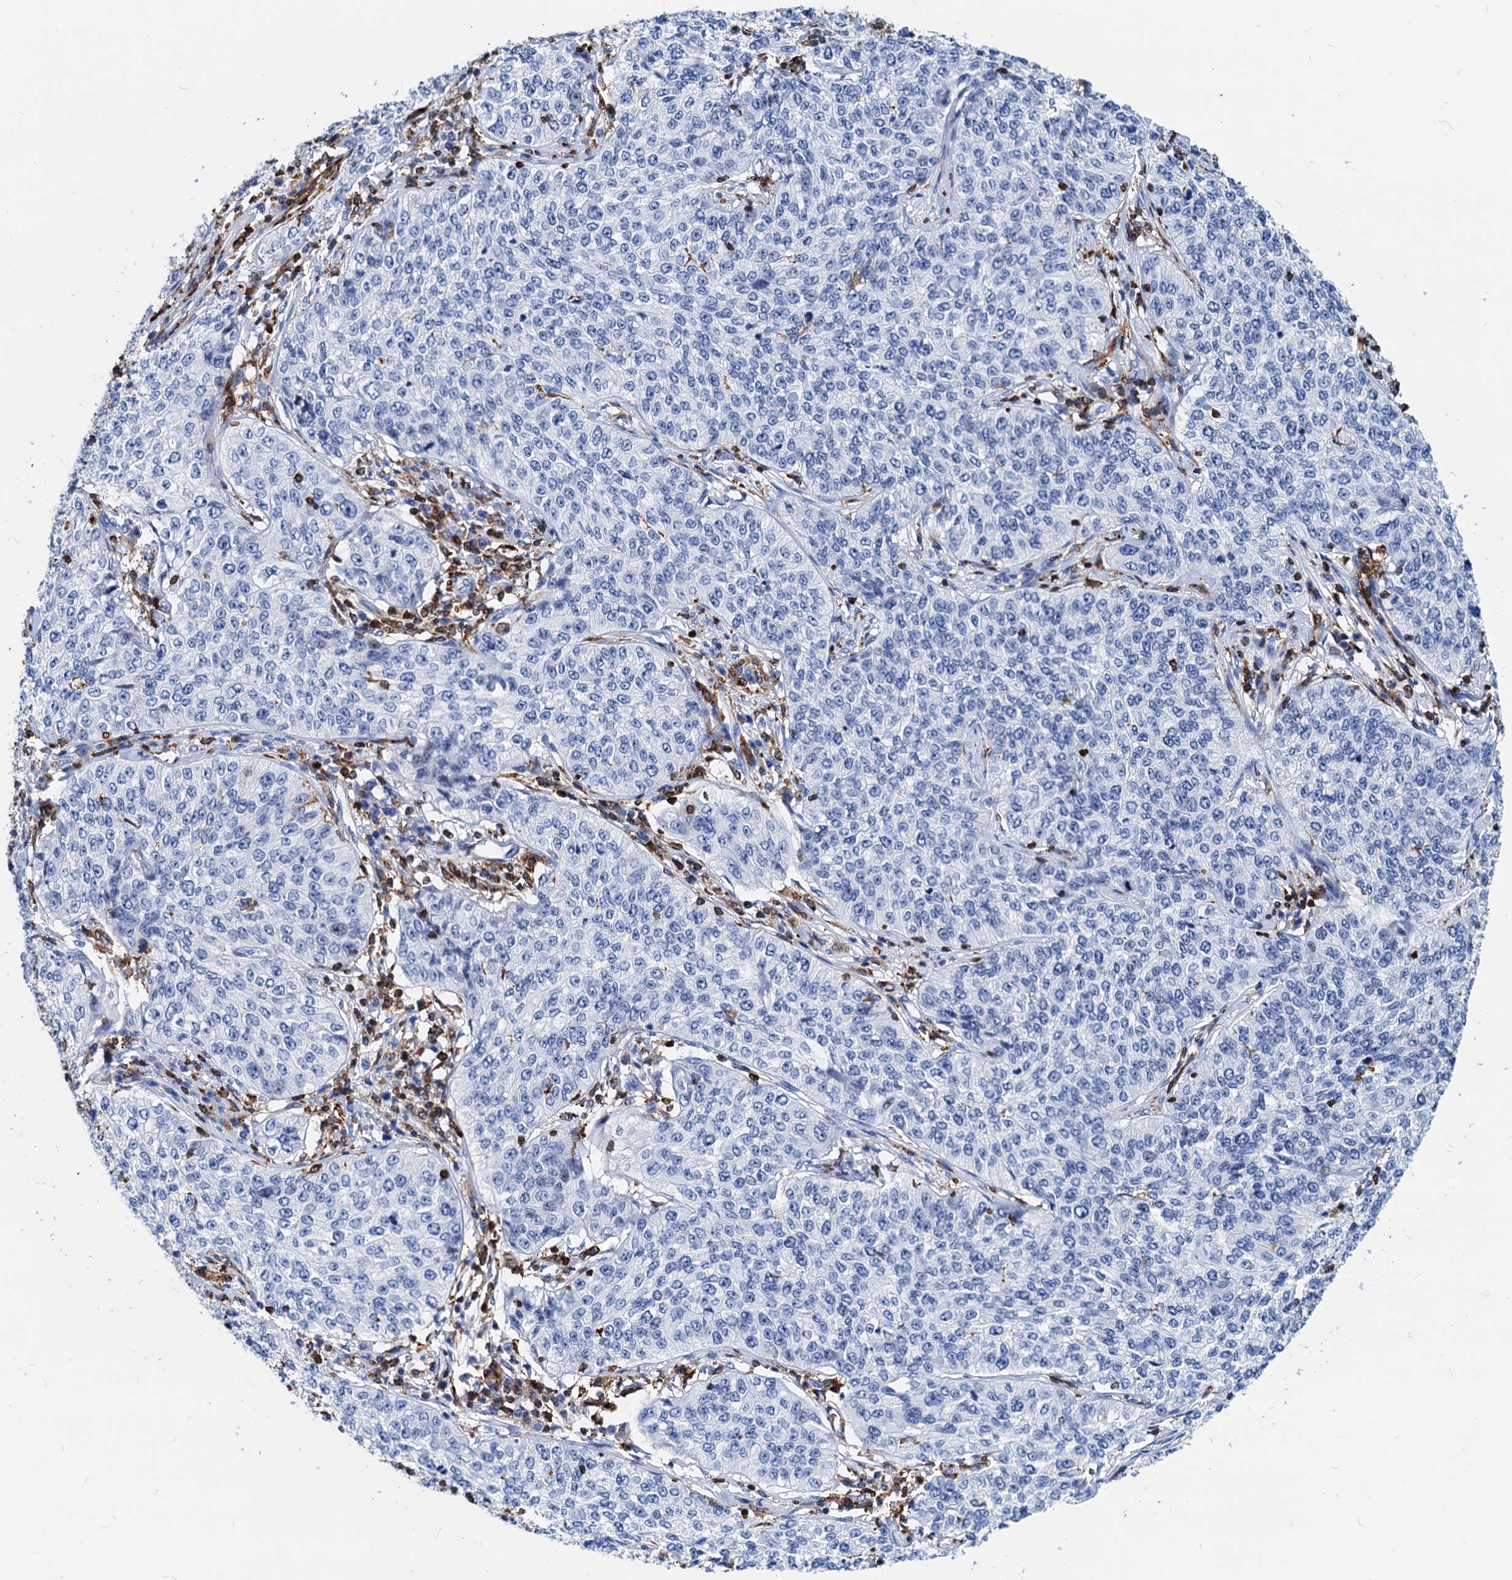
{"staining": {"intensity": "negative", "quantity": "none", "location": "none"}, "tissue": "cervical cancer", "cell_type": "Tumor cells", "image_type": "cancer", "snomed": [{"axis": "morphology", "description": "Squamous cell carcinoma, NOS"}, {"axis": "topography", "description": "Cervix"}], "caption": "The immunohistochemistry (IHC) image has no significant staining in tumor cells of squamous cell carcinoma (cervical) tissue.", "gene": "LCP2", "patient": {"sex": "female", "age": 35}}